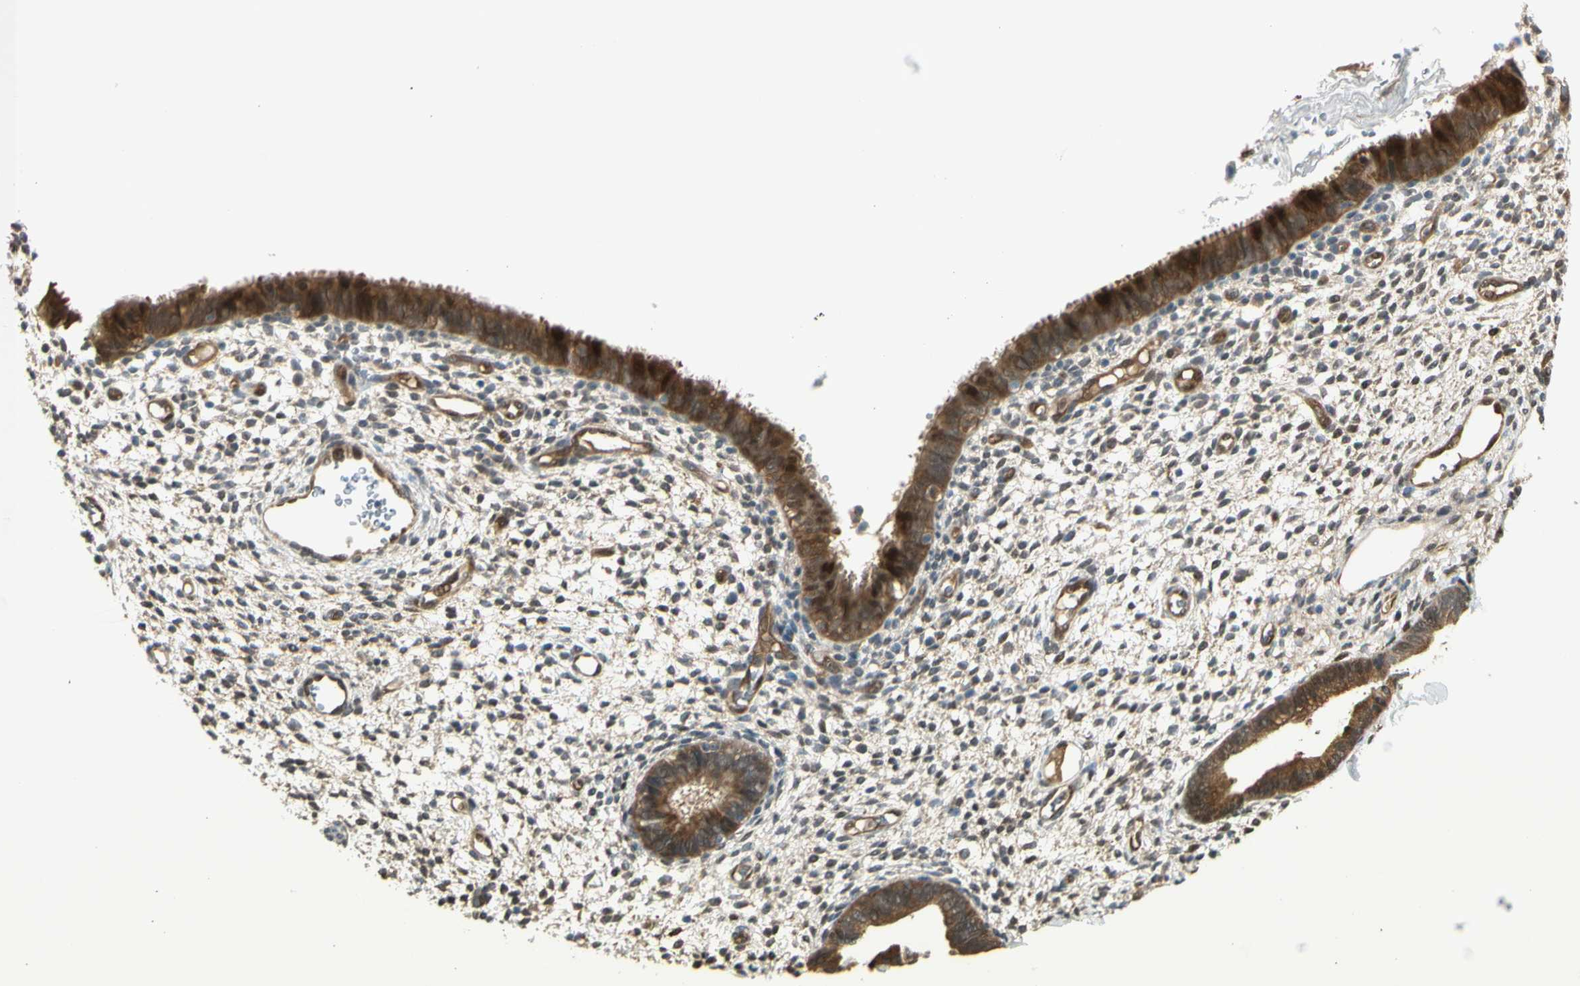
{"staining": {"intensity": "moderate", "quantity": "25%-75%", "location": "cytoplasmic/membranous,nuclear"}, "tissue": "endometrium", "cell_type": "Cells in endometrial stroma", "image_type": "normal", "snomed": [{"axis": "morphology", "description": "Normal tissue, NOS"}, {"axis": "topography", "description": "Endometrium"}], "caption": "Approximately 25%-75% of cells in endometrial stroma in unremarkable endometrium exhibit moderate cytoplasmic/membranous,nuclear protein expression as visualized by brown immunohistochemical staining.", "gene": "SERPINB6", "patient": {"sex": "female", "age": 61}}